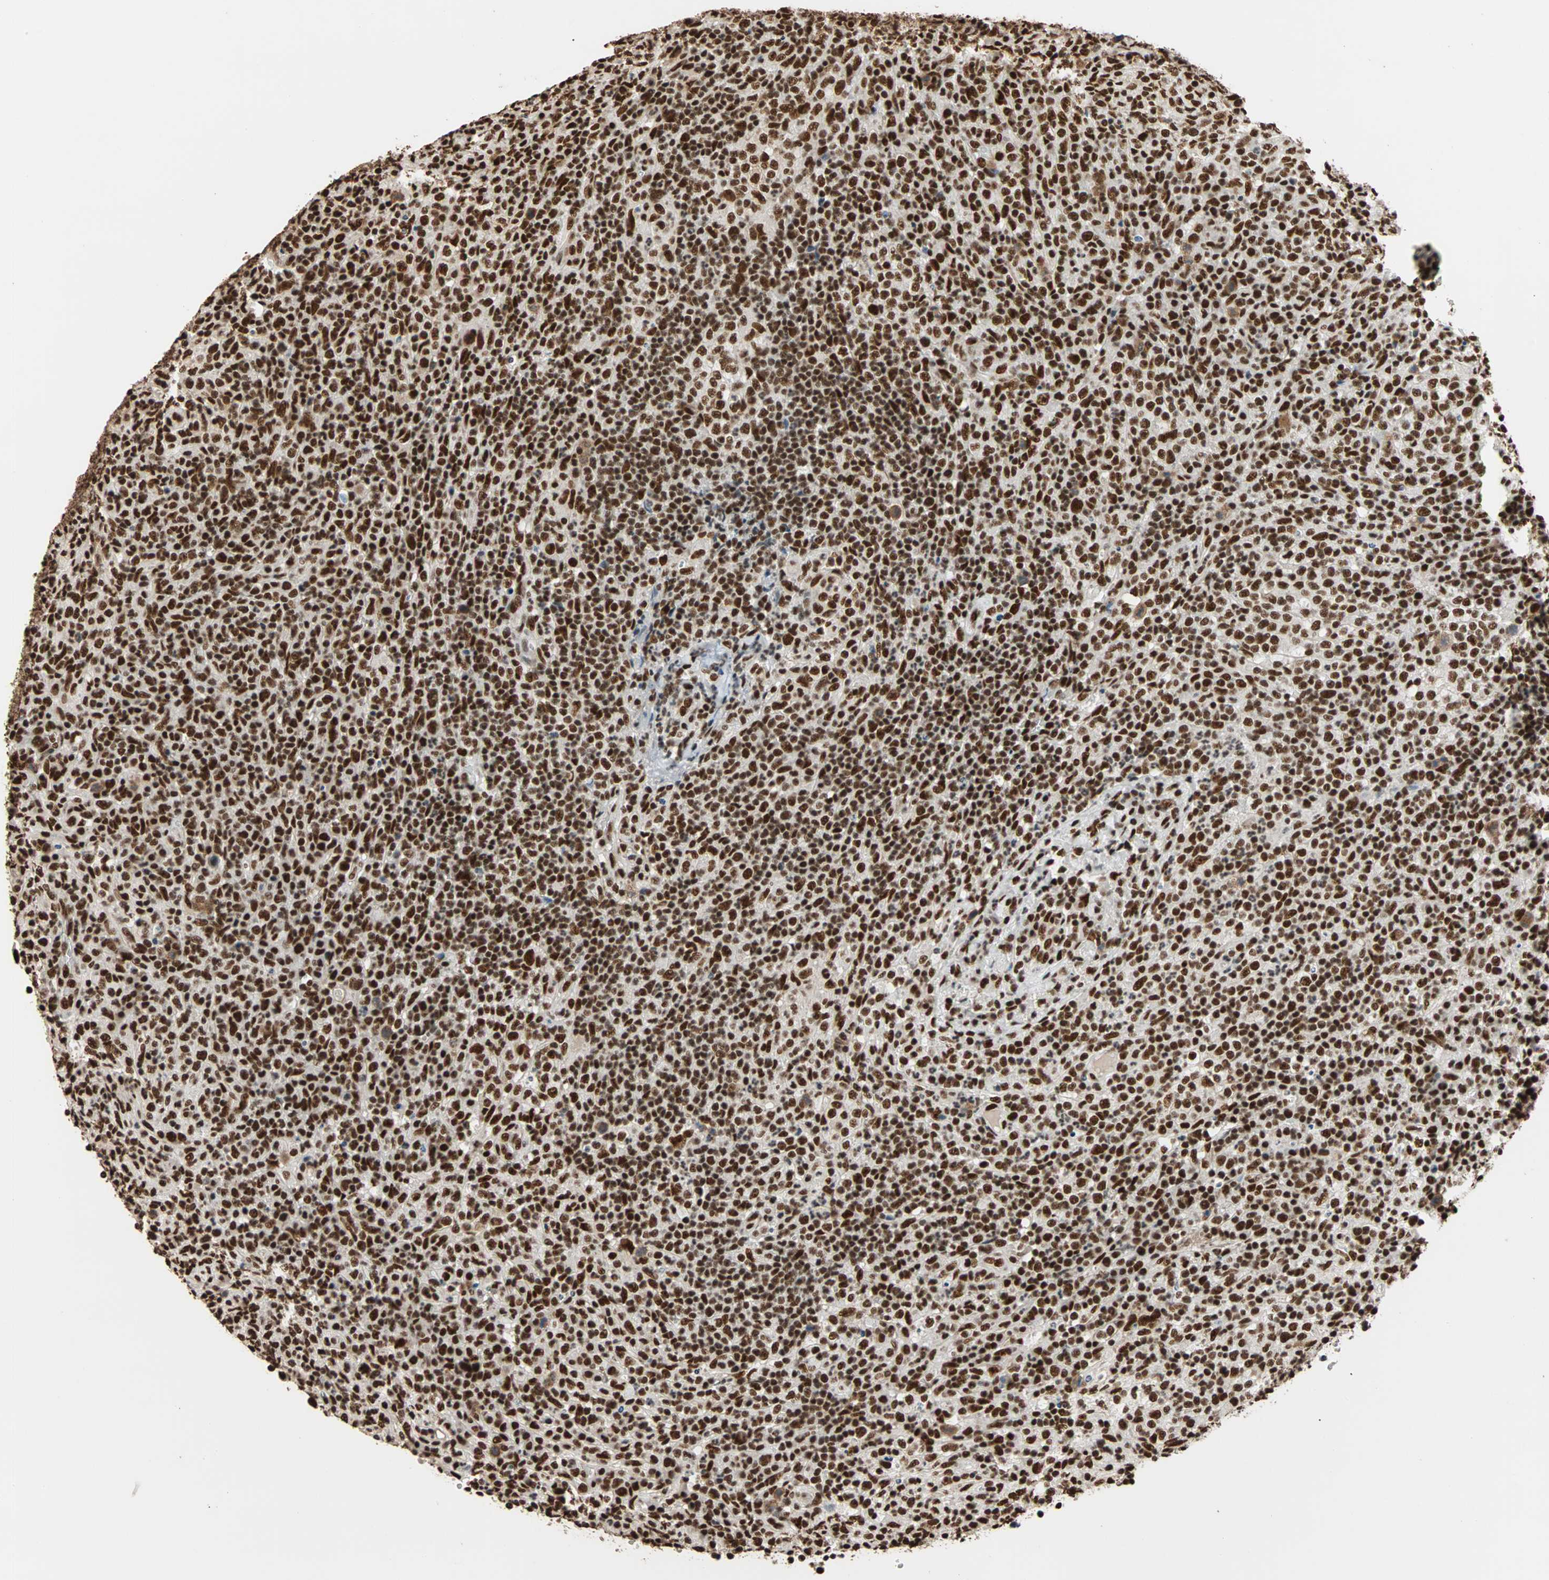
{"staining": {"intensity": "strong", "quantity": ">75%", "location": "nuclear"}, "tissue": "lymphoma", "cell_type": "Tumor cells", "image_type": "cancer", "snomed": [{"axis": "morphology", "description": "Malignant lymphoma, non-Hodgkin's type, High grade"}, {"axis": "topography", "description": "Lymph node"}], "caption": "Immunohistochemical staining of human lymphoma exhibits high levels of strong nuclear expression in about >75% of tumor cells.", "gene": "ILF2", "patient": {"sex": "female", "age": 76}}